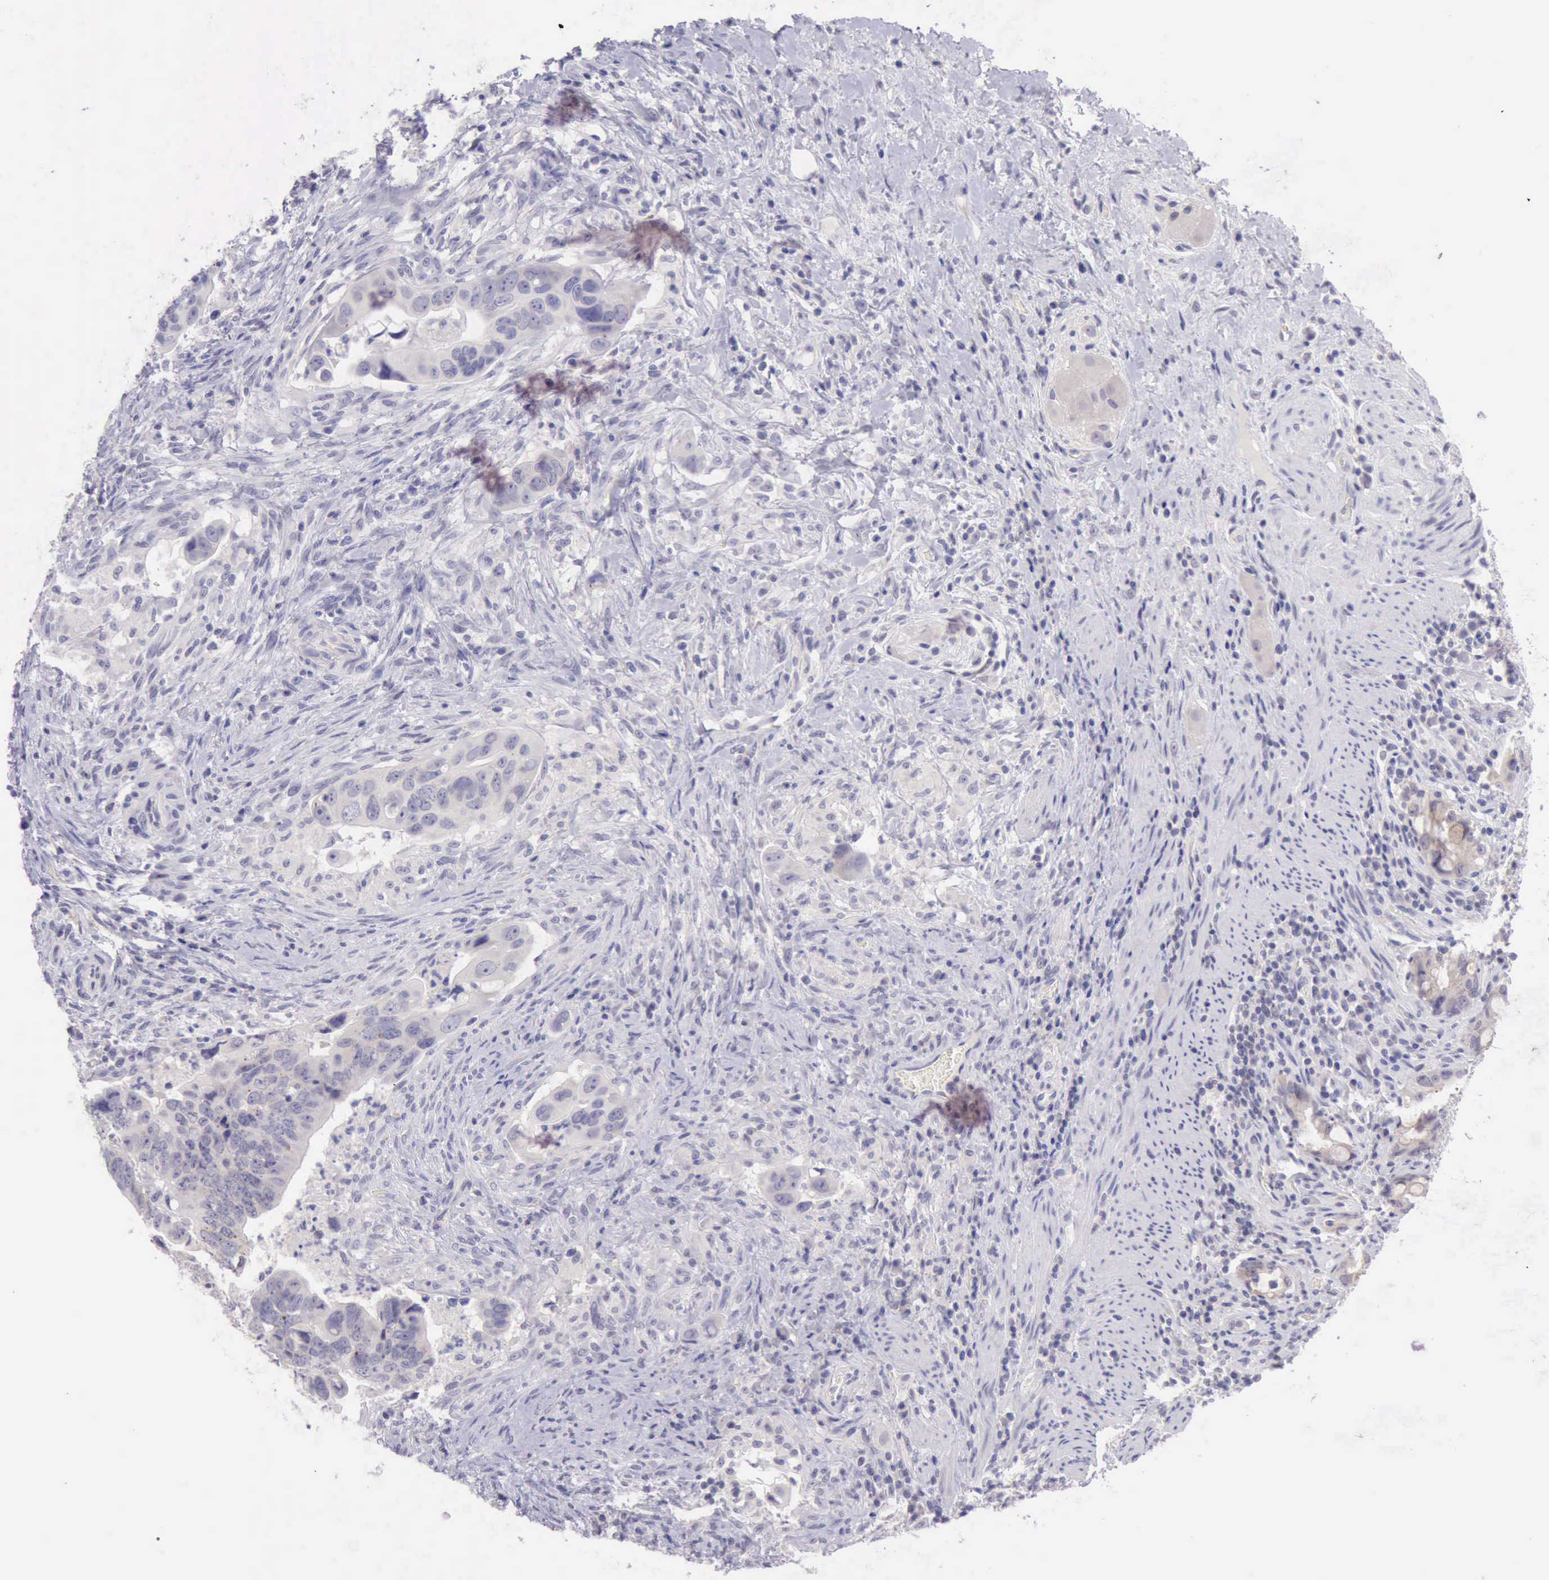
{"staining": {"intensity": "negative", "quantity": "none", "location": "none"}, "tissue": "colorectal cancer", "cell_type": "Tumor cells", "image_type": "cancer", "snomed": [{"axis": "morphology", "description": "Adenocarcinoma, NOS"}, {"axis": "topography", "description": "Rectum"}], "caption": "Tumor cells are negative for brown protein staining in colorectal adenocarcinoma. (DAB IHC, high magnification).", "gene": "LRFN5", "patient": {"sex": "male", "age": 53}}